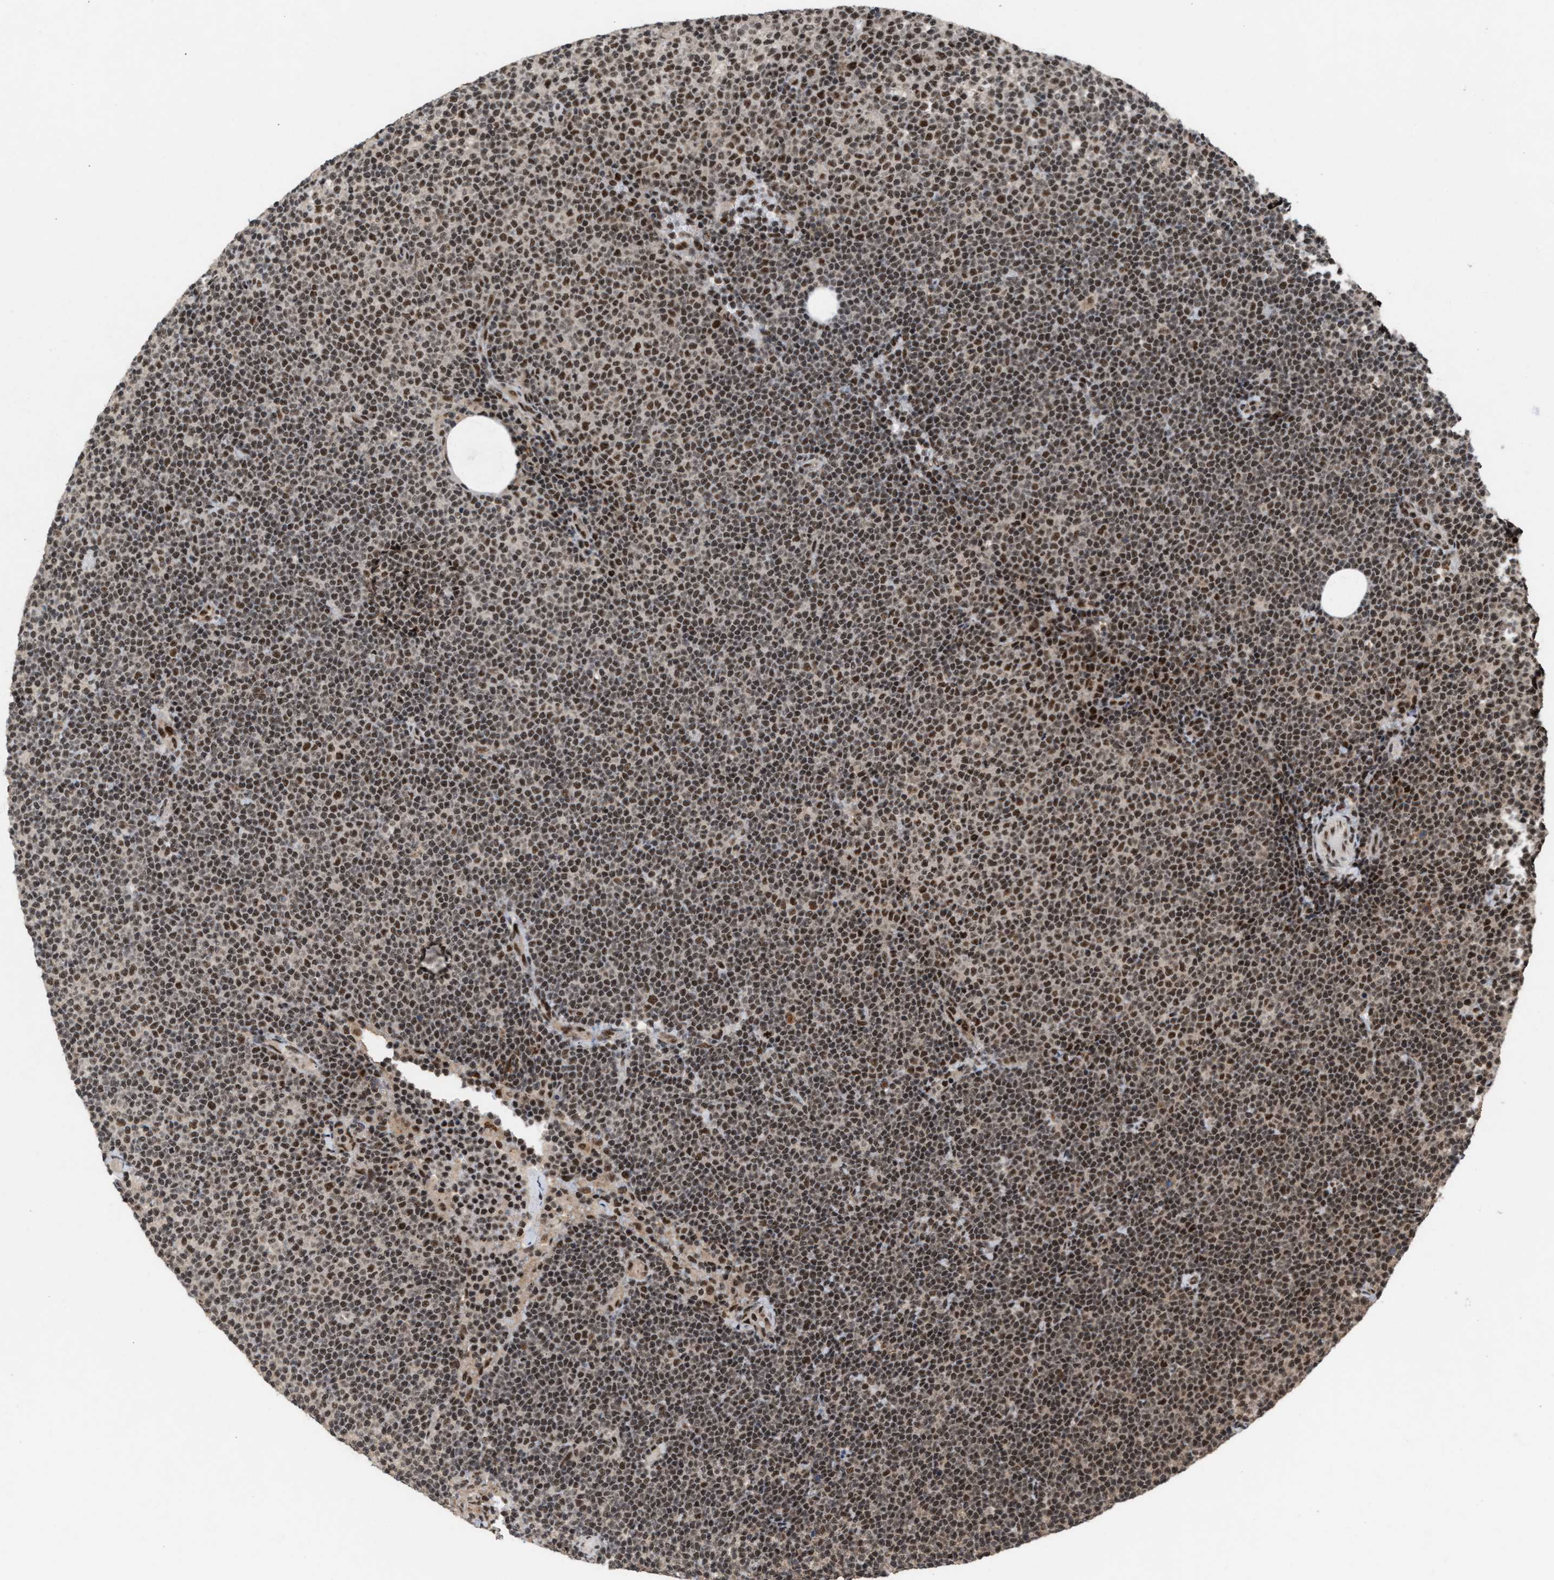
{"staining": {"intensity": "strong", "quantity": ">75%", "location": "nuclear"}, "tissue": "lymphoma", "cell_type": "Tumor cells", "image_type": "cancer", "snomed": [{"axis": "morphology", "description": "Malignant lymphoma, non-Hodgkin's type, Low grade"}, {"axis": "topography", "description": "Lymph node"}], "caption": "IHC (DAB (3,3'-diaminobenzidine)) staining of lymphoma demonstrates strong nuclear protein positivity in about >75% of tumor cells.", "gene": "PRPF4", "patient": {"sex": "female", "age": 53}}